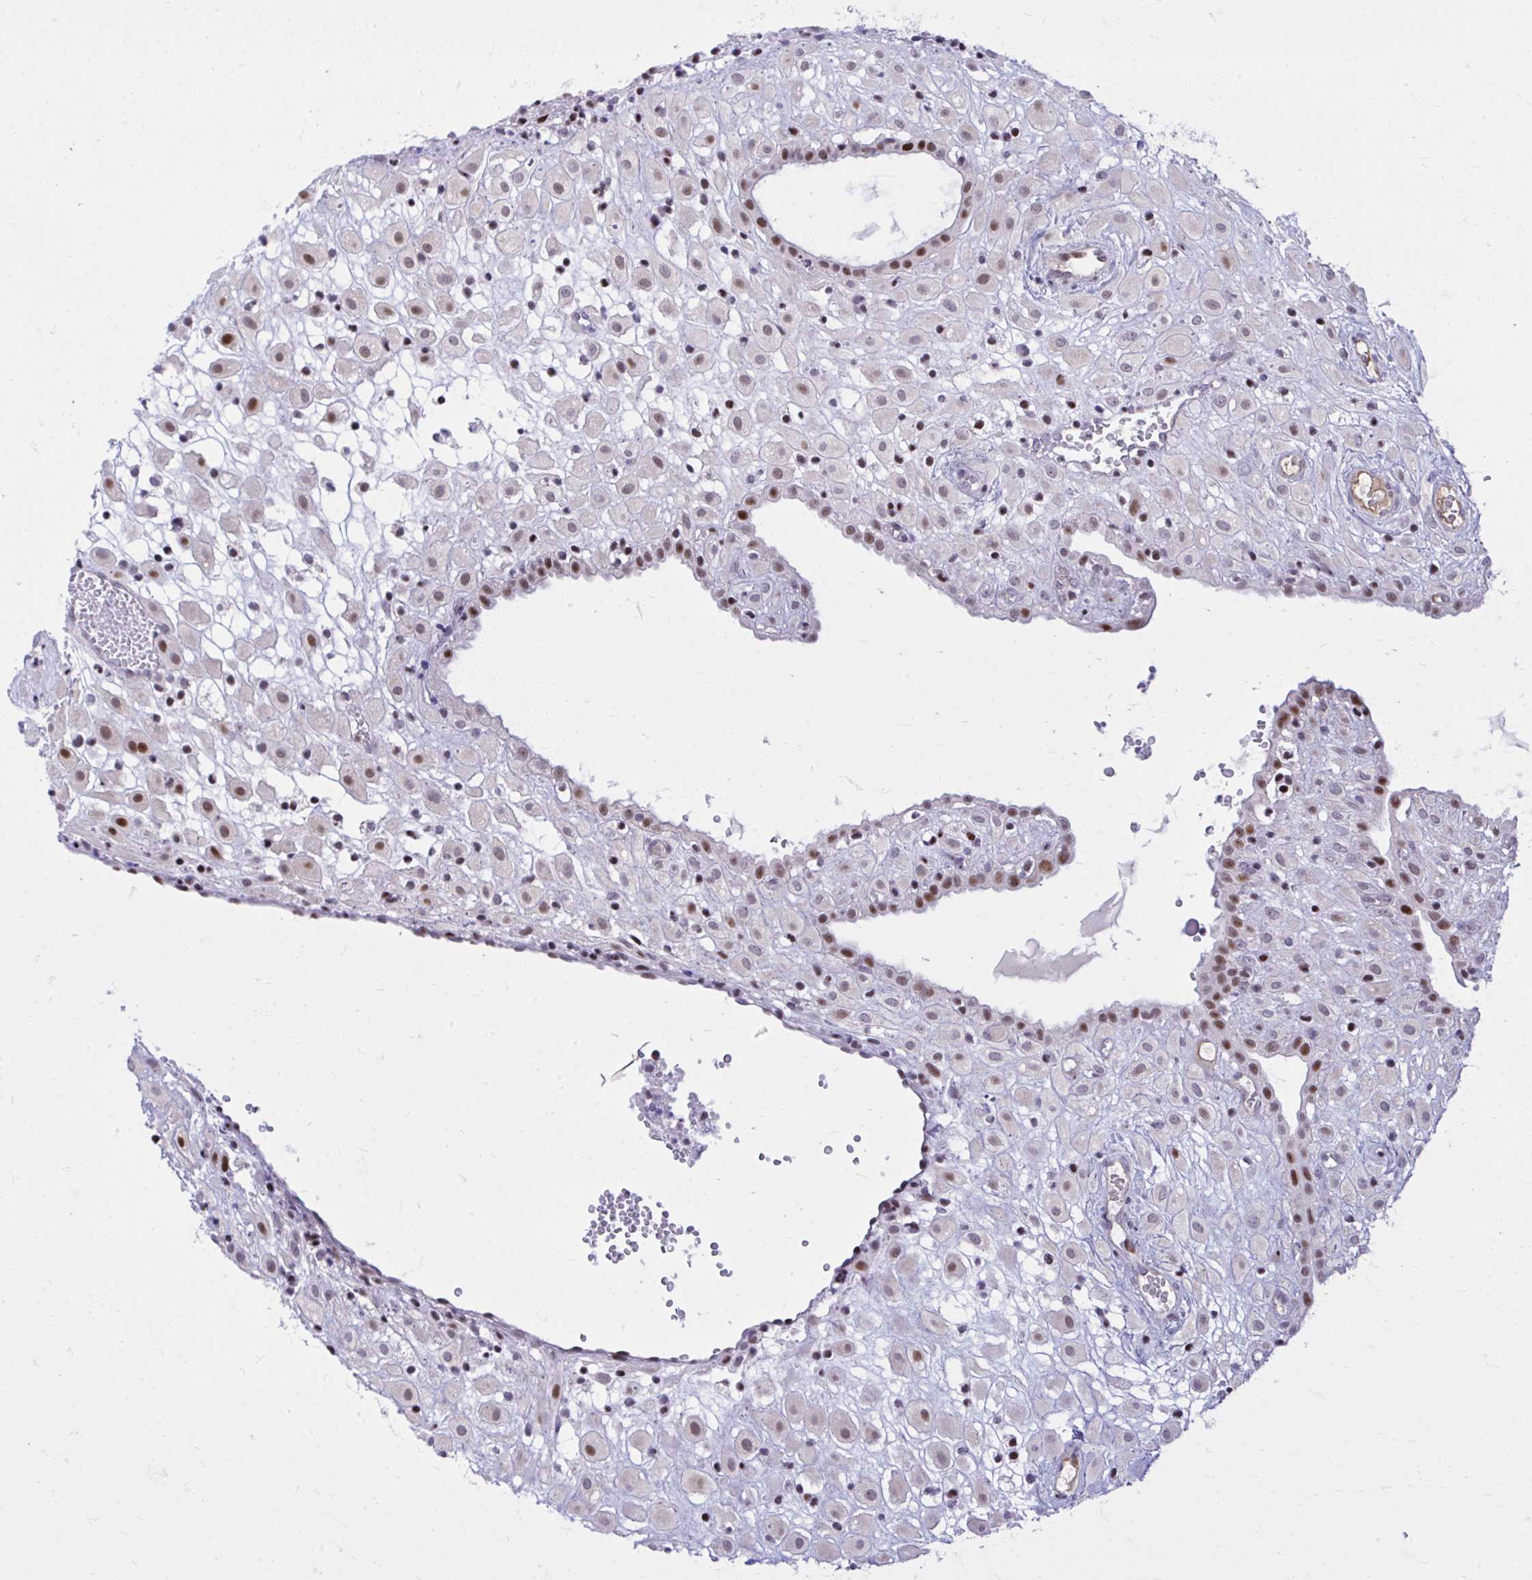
{"staining": {"intensity": "moderate", "quantity": "25%-75%", "location": "nuclear"}, "tissue": "placenta", "cell_type": "Decidual cells", "image_type": "normal", "snomed": [{"axis": "morphology", "description": "Normal tissue, NOS"}, {"axis": "topography", "description": "Placenta"}], "caption": "A brown stain highlights moderate nuclear positivity of a protein in decidual cells of benign placenta.", "gene": "C14orf39", "patient": {"sex": "female", "age": 24}}